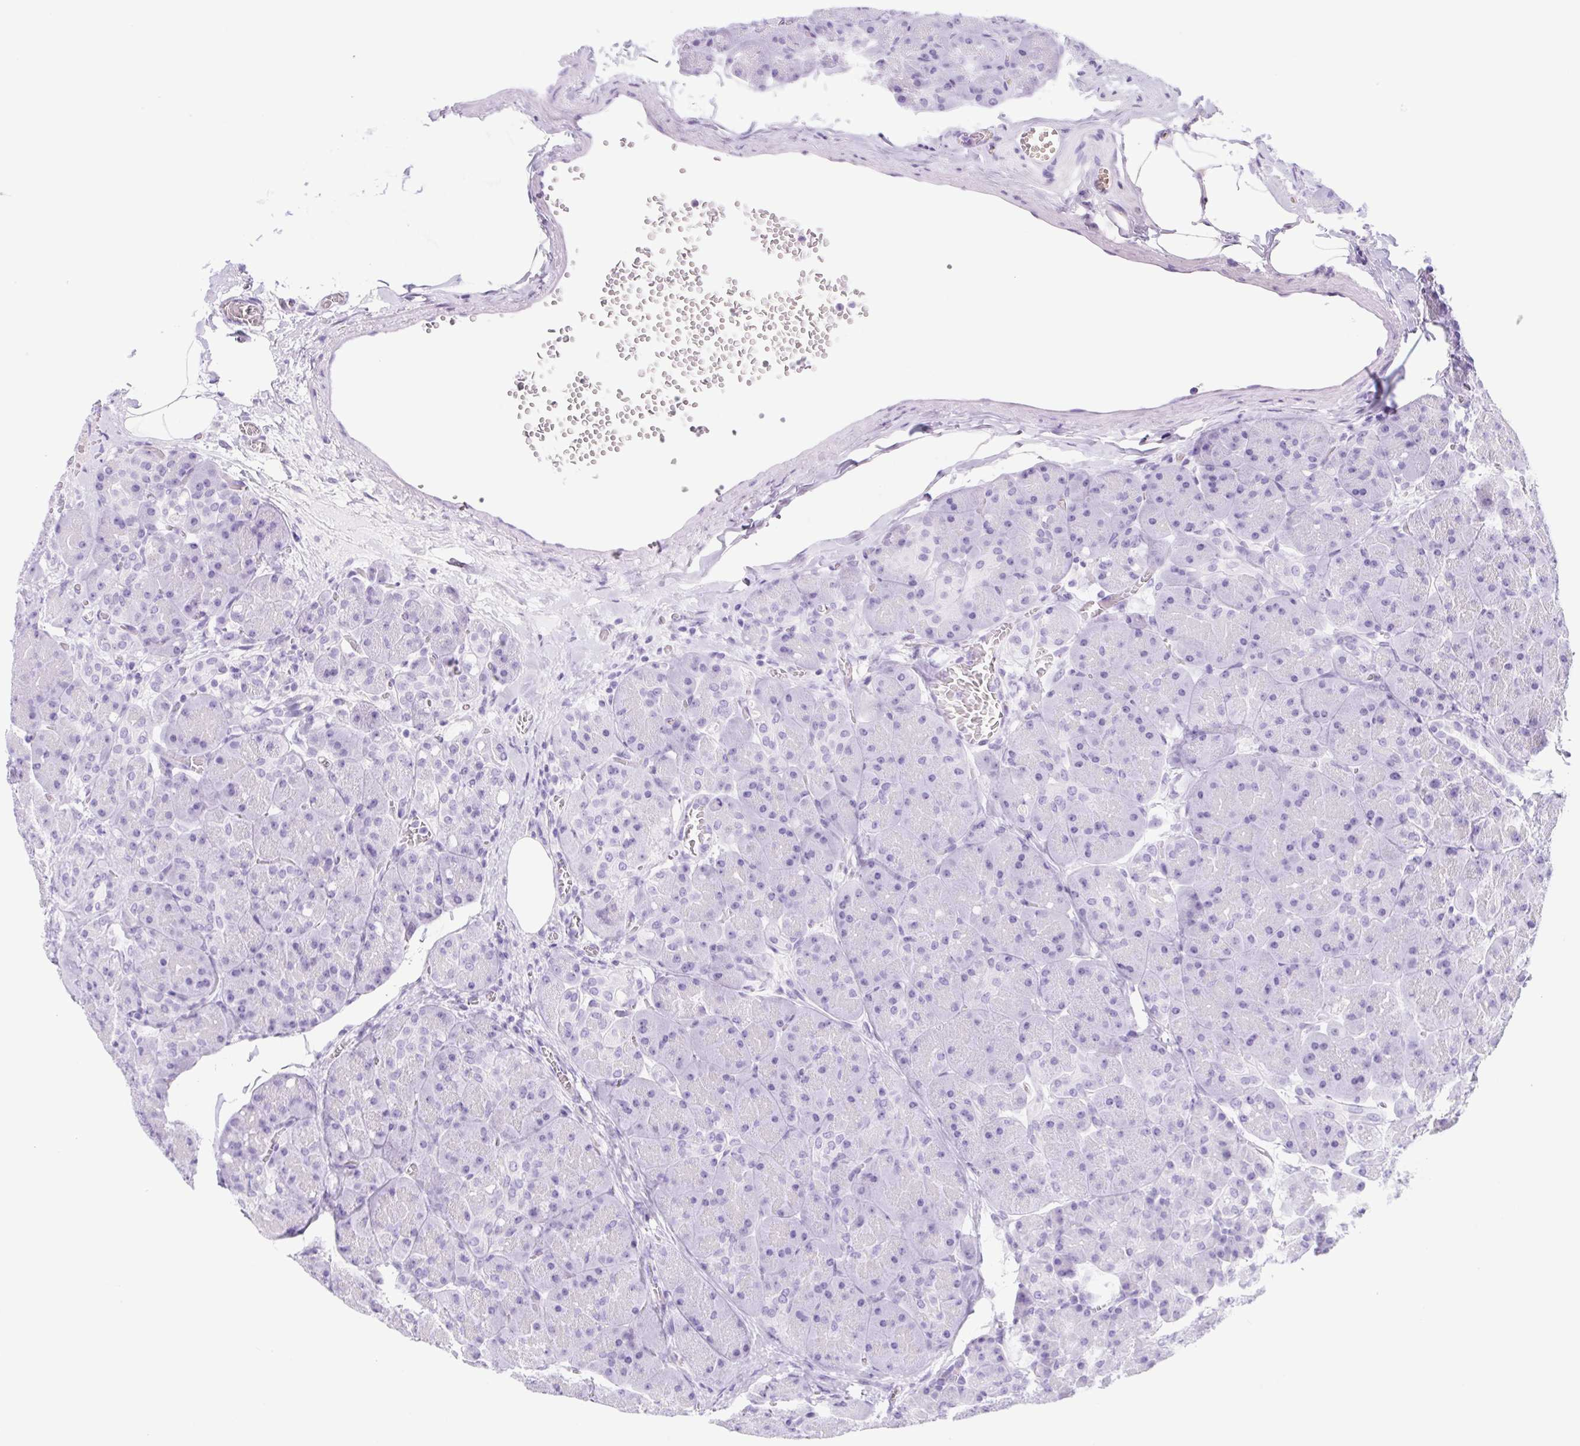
{"staining": {"intensity": "negative", "quantity": "none", "location": "none"}, "tissue": "pancreas", "cell_type": "Exocrine glandular cells", "image_type": "normal", "snomed": [{"axis": "morphology", "description": "Normal tissue, NOS"}, {"axis": "topography", "description": "Pancreas"}], "caption": "Pancreas stained for a protein using IHC displays no expression exocrine glandular cells.", "gene": "CYP21A2", "patient": {"sex": "male", "age": 55}}